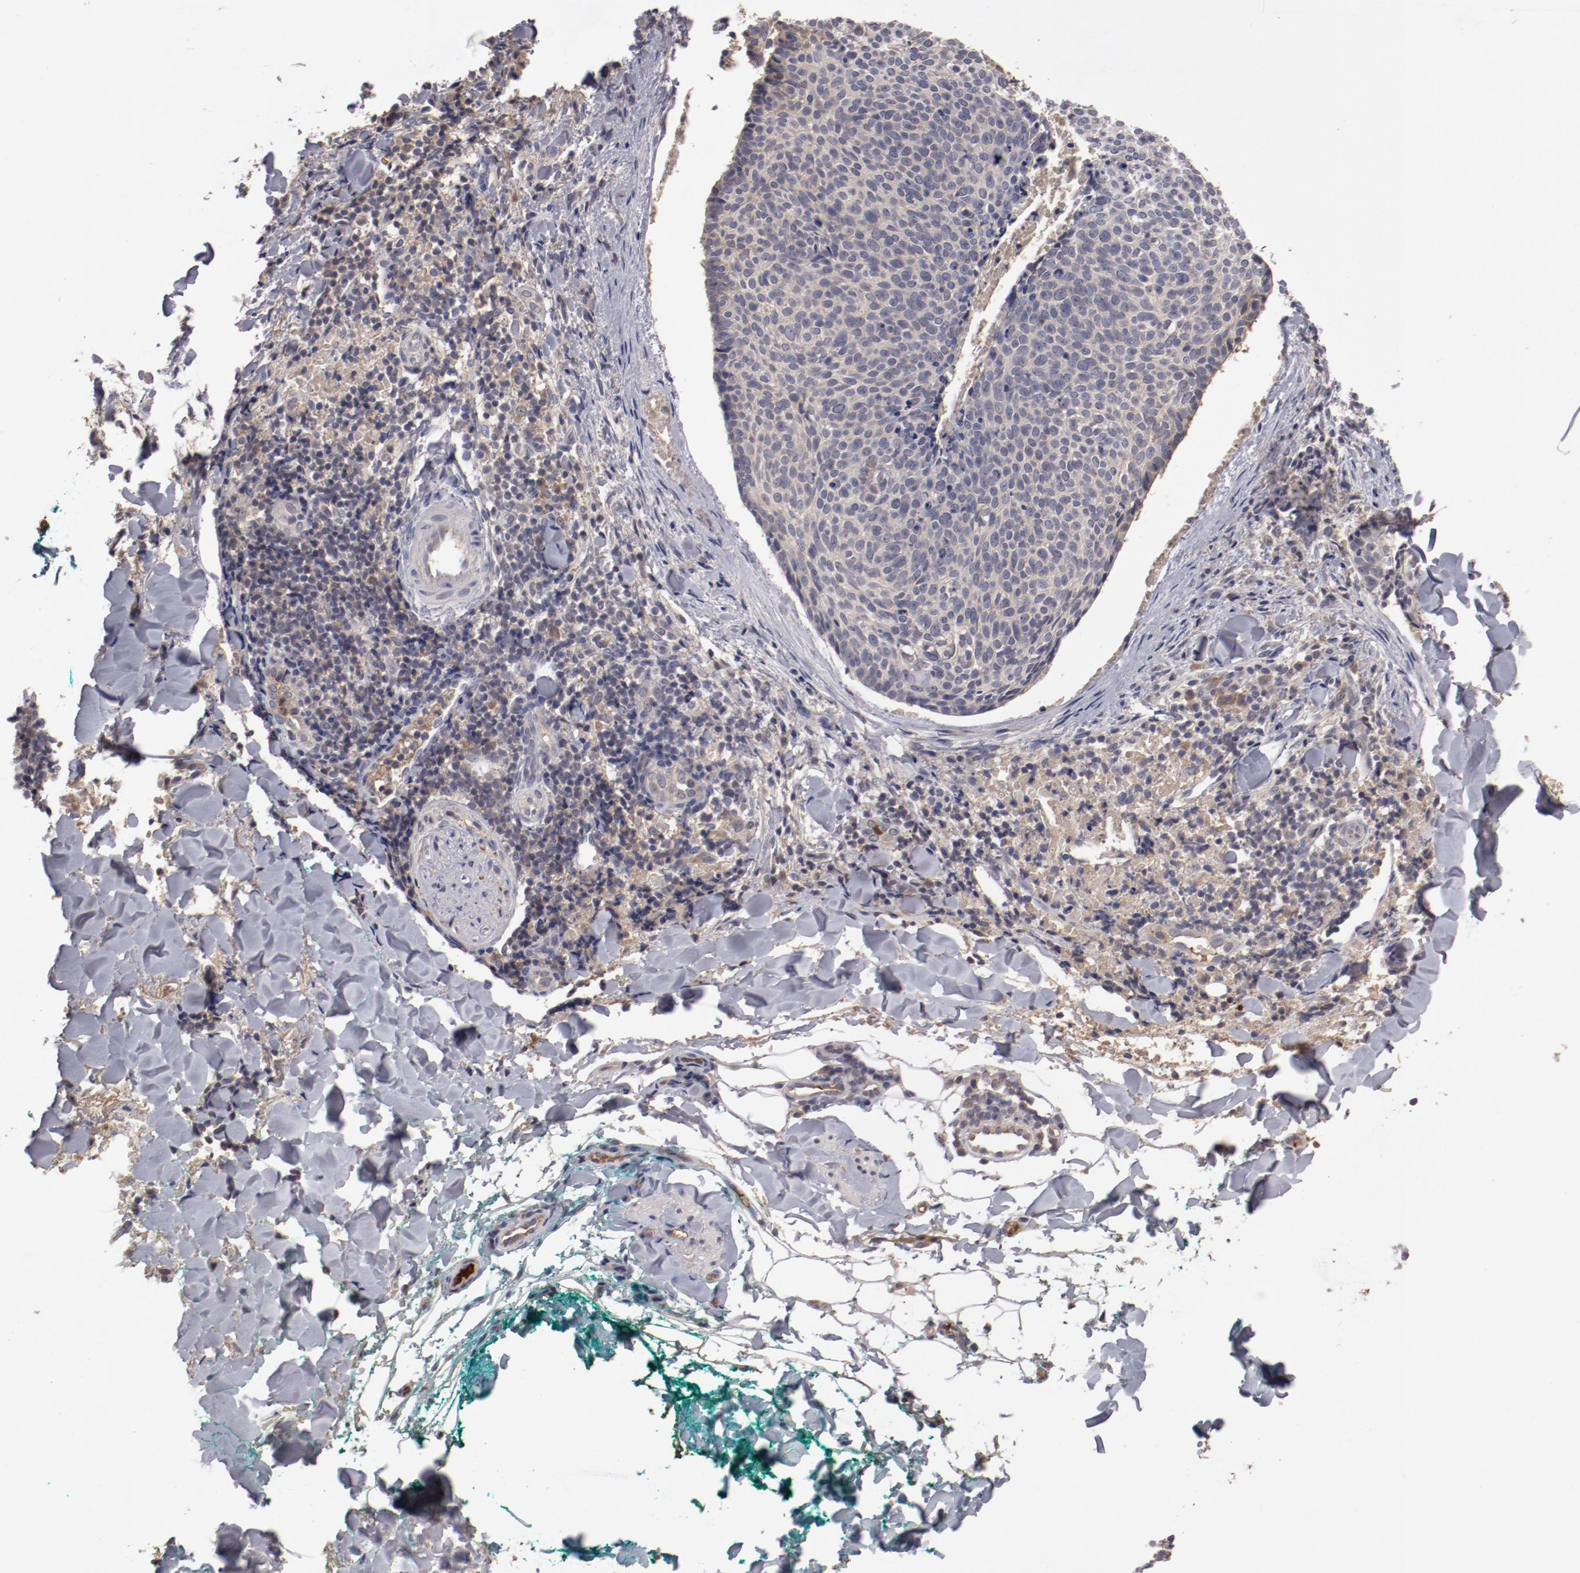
{"staining": {"intensity": "weak", "quantity": "<25%", "location": "cytoplasmic/membranous"}, "tissue": "skin cancer", "cell_type": "Tumor cells", "image_type": "cancer", "snomed": [{"axis": "morphology", "description": "Normal tissue, NOS"}, {"axis": "morphology", "description": "Basal cell carcinoma"}, {"axis": "topography", "description": "Skin"}], "caption": "Immunohistochemical staining of human skin basal cell carcinoma demonstrates no significant expression in tumor cells.", "gene": "CP", "patient": {"sex": "female", "age": 57}}